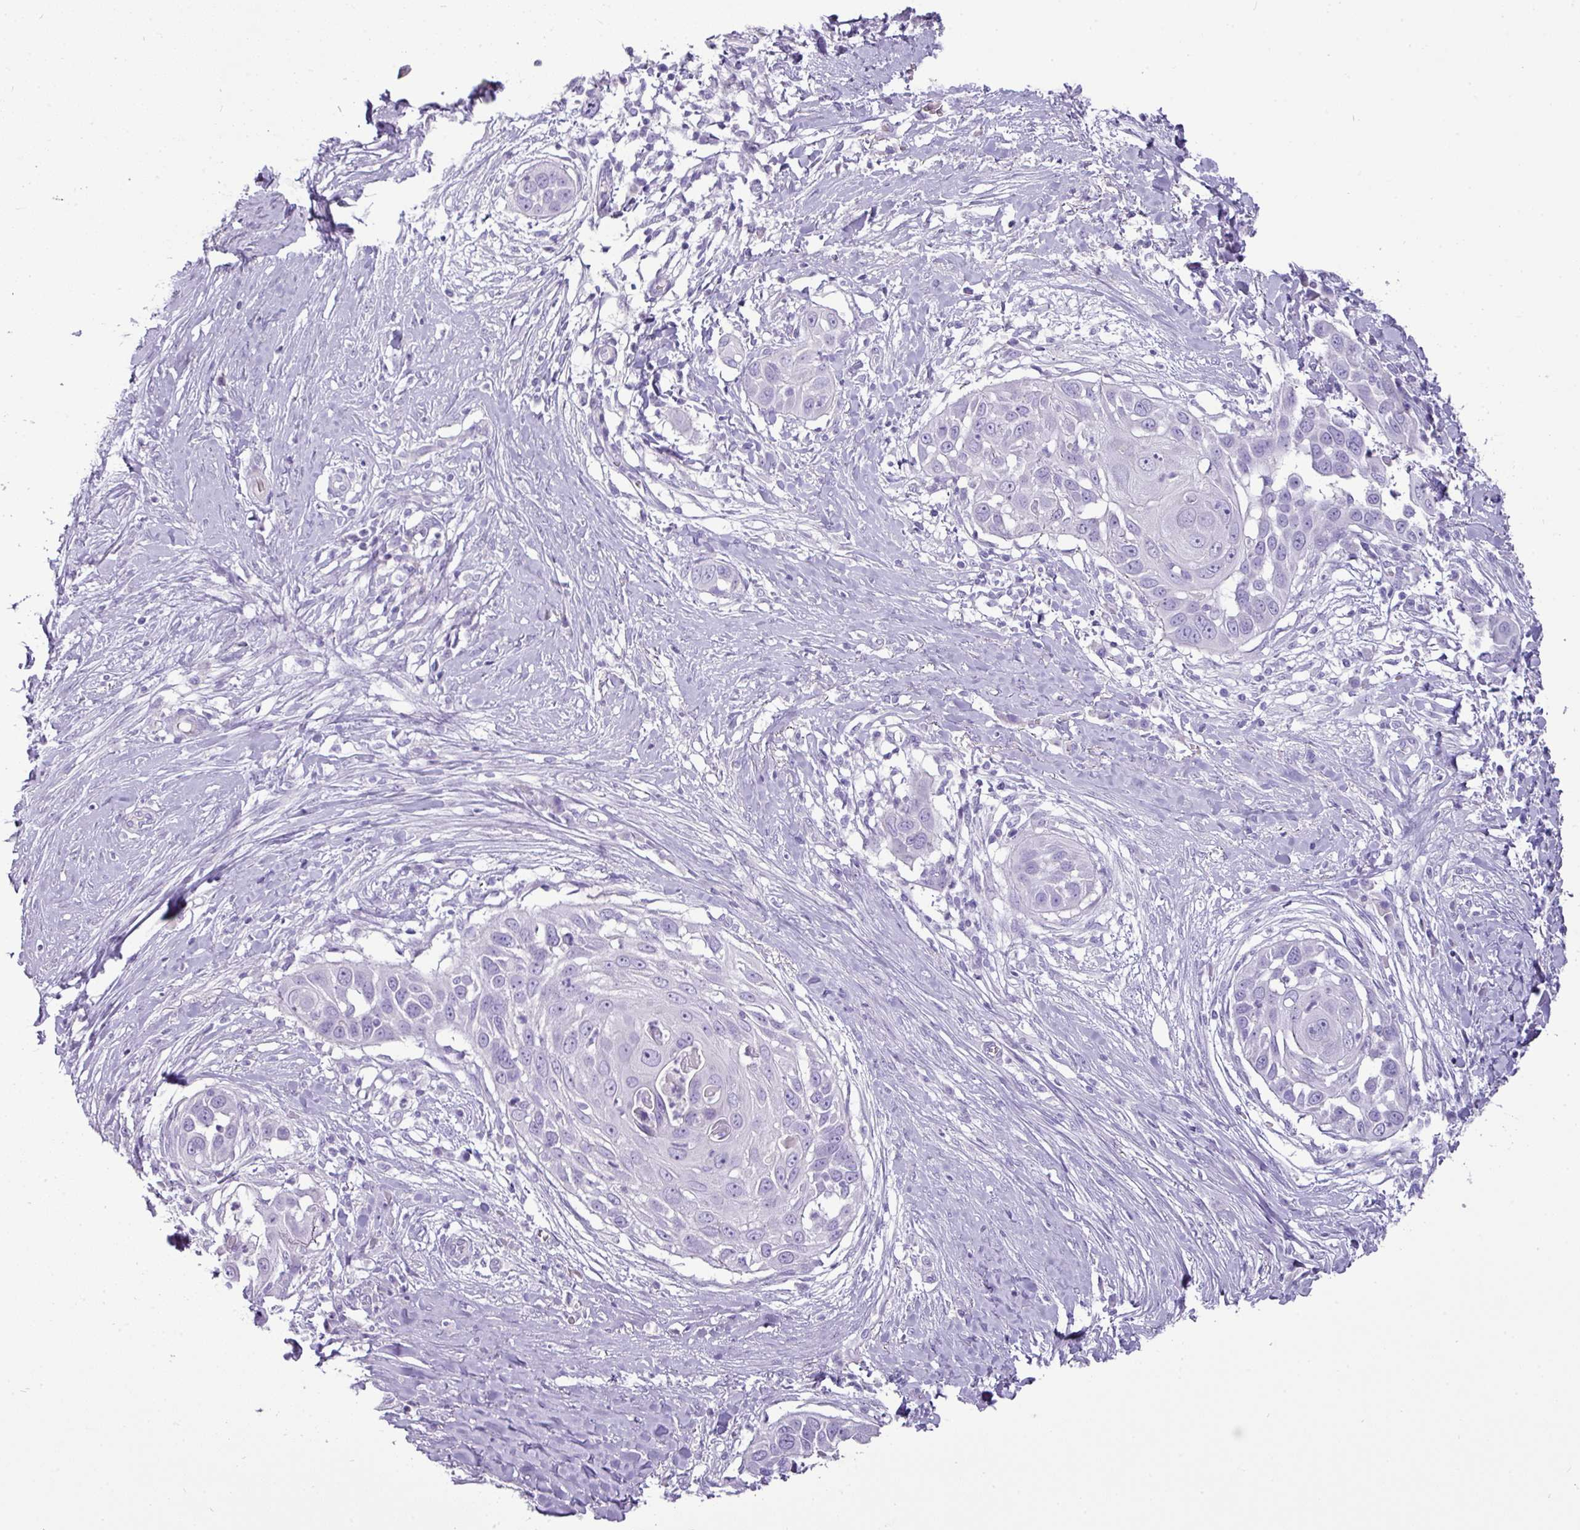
{"staining": {"intensity": "negative", "quantity": "none", "location": "none"}, "tissue": "skin cancer", "cell_type": "Tumor cells", "image_type": "cancer", "snomed": [{"axis": "morphology", "description": "Squamous cell carcinoma, NOS"}, {"axis": "topography", "description": "Skin"}], "caption": "Tumor cells are negative for protein expression in human skin cancer.", "gene": "GSTA3", "patient": {"sex": "female", "age": 44}}